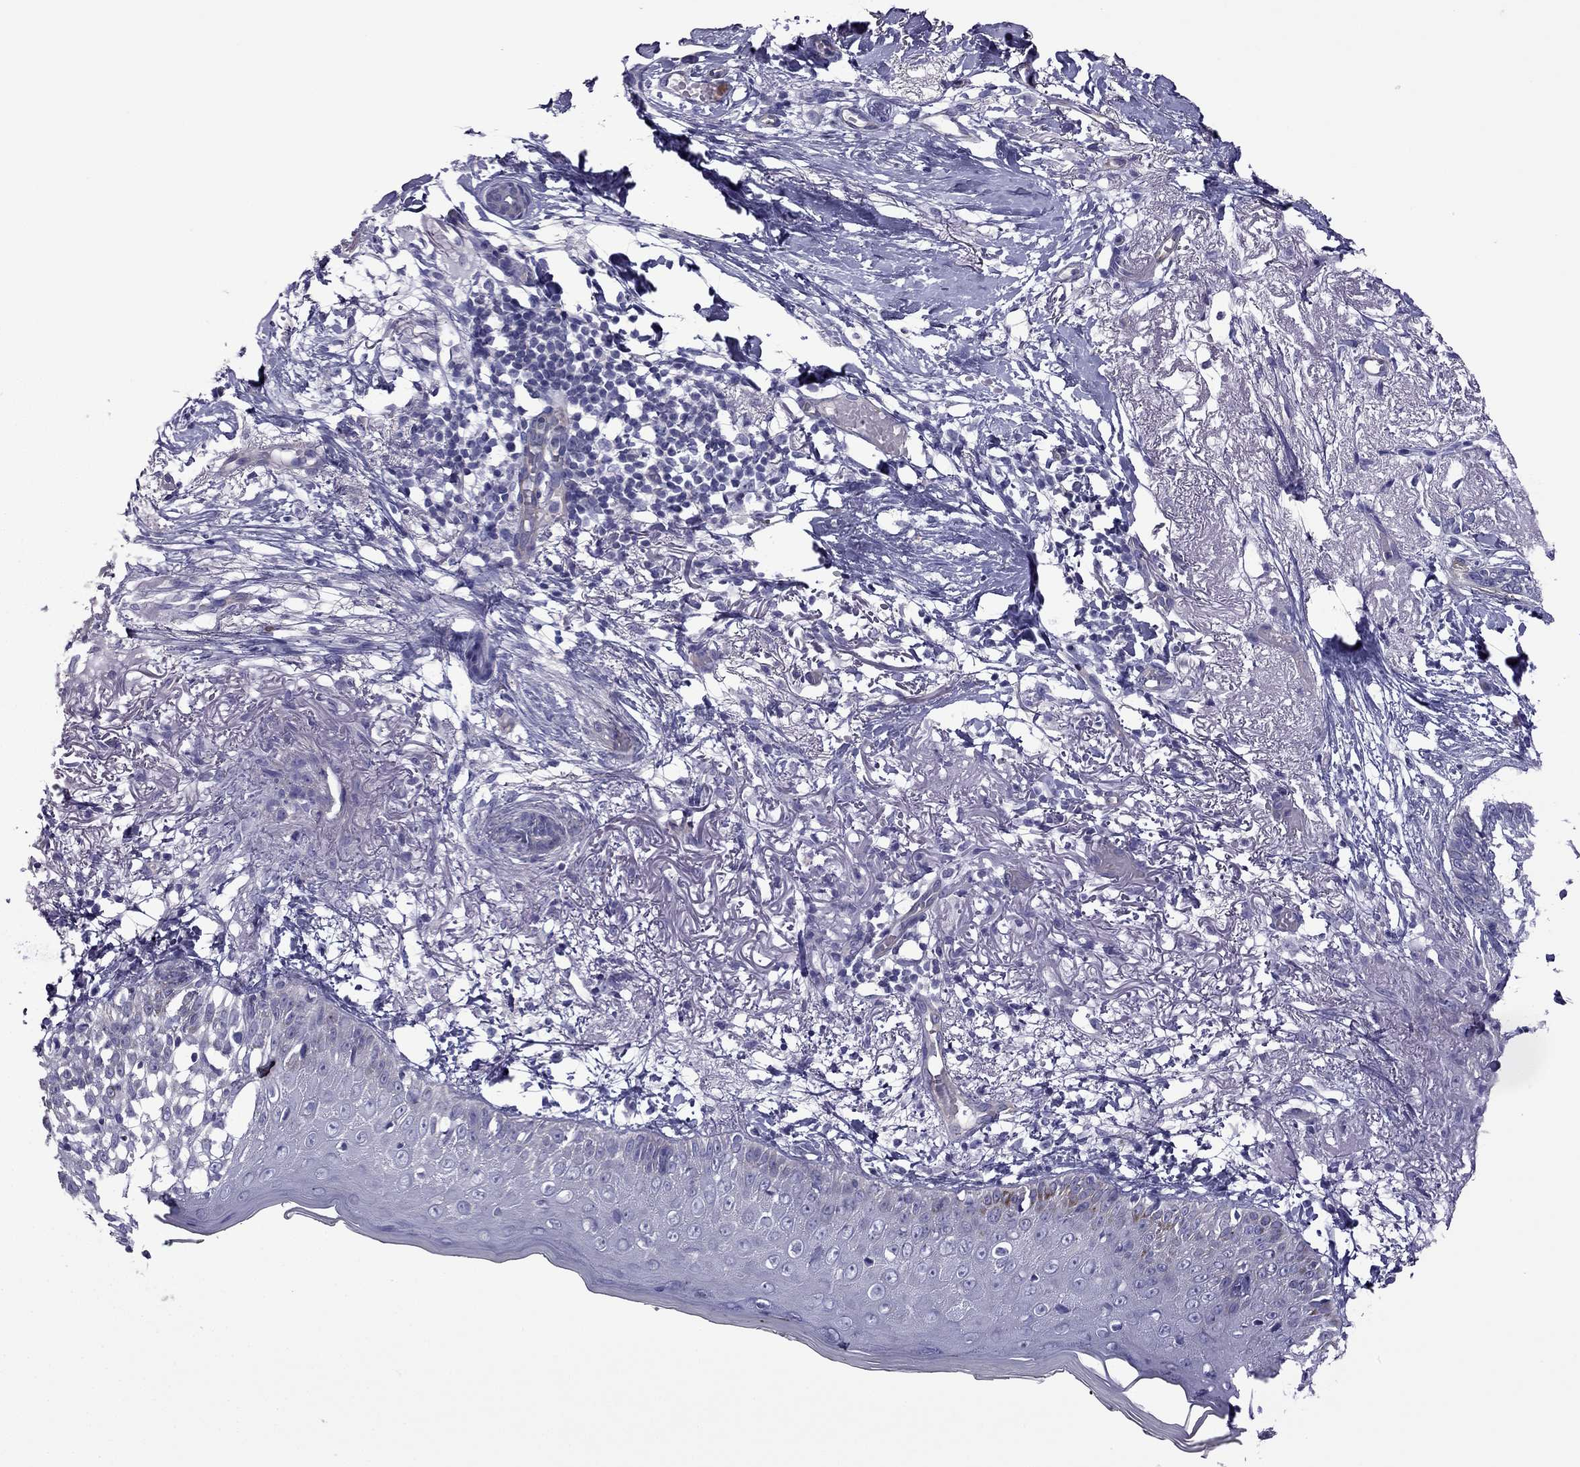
{"staining": {"intensity": "negative", "quantity": "none", "location": "none"}, "tissue": "skin cancer", "cell_type": "Tumor cells", "image_type": "cancer", "snomed": [{"axis": "morphology", "description": "Normal tissue, NOS"}, {"axis": "morphology", "description": "Basal cell carcinoma"}, {"axis": "topography", "description": "Skin"}], "caption": "A photomicrograph of human basal cell carcinoma (skin) is negative for staining in tumor cells.", "gene": "GJA8", "patient": {"sex": "male", "age": 84}}